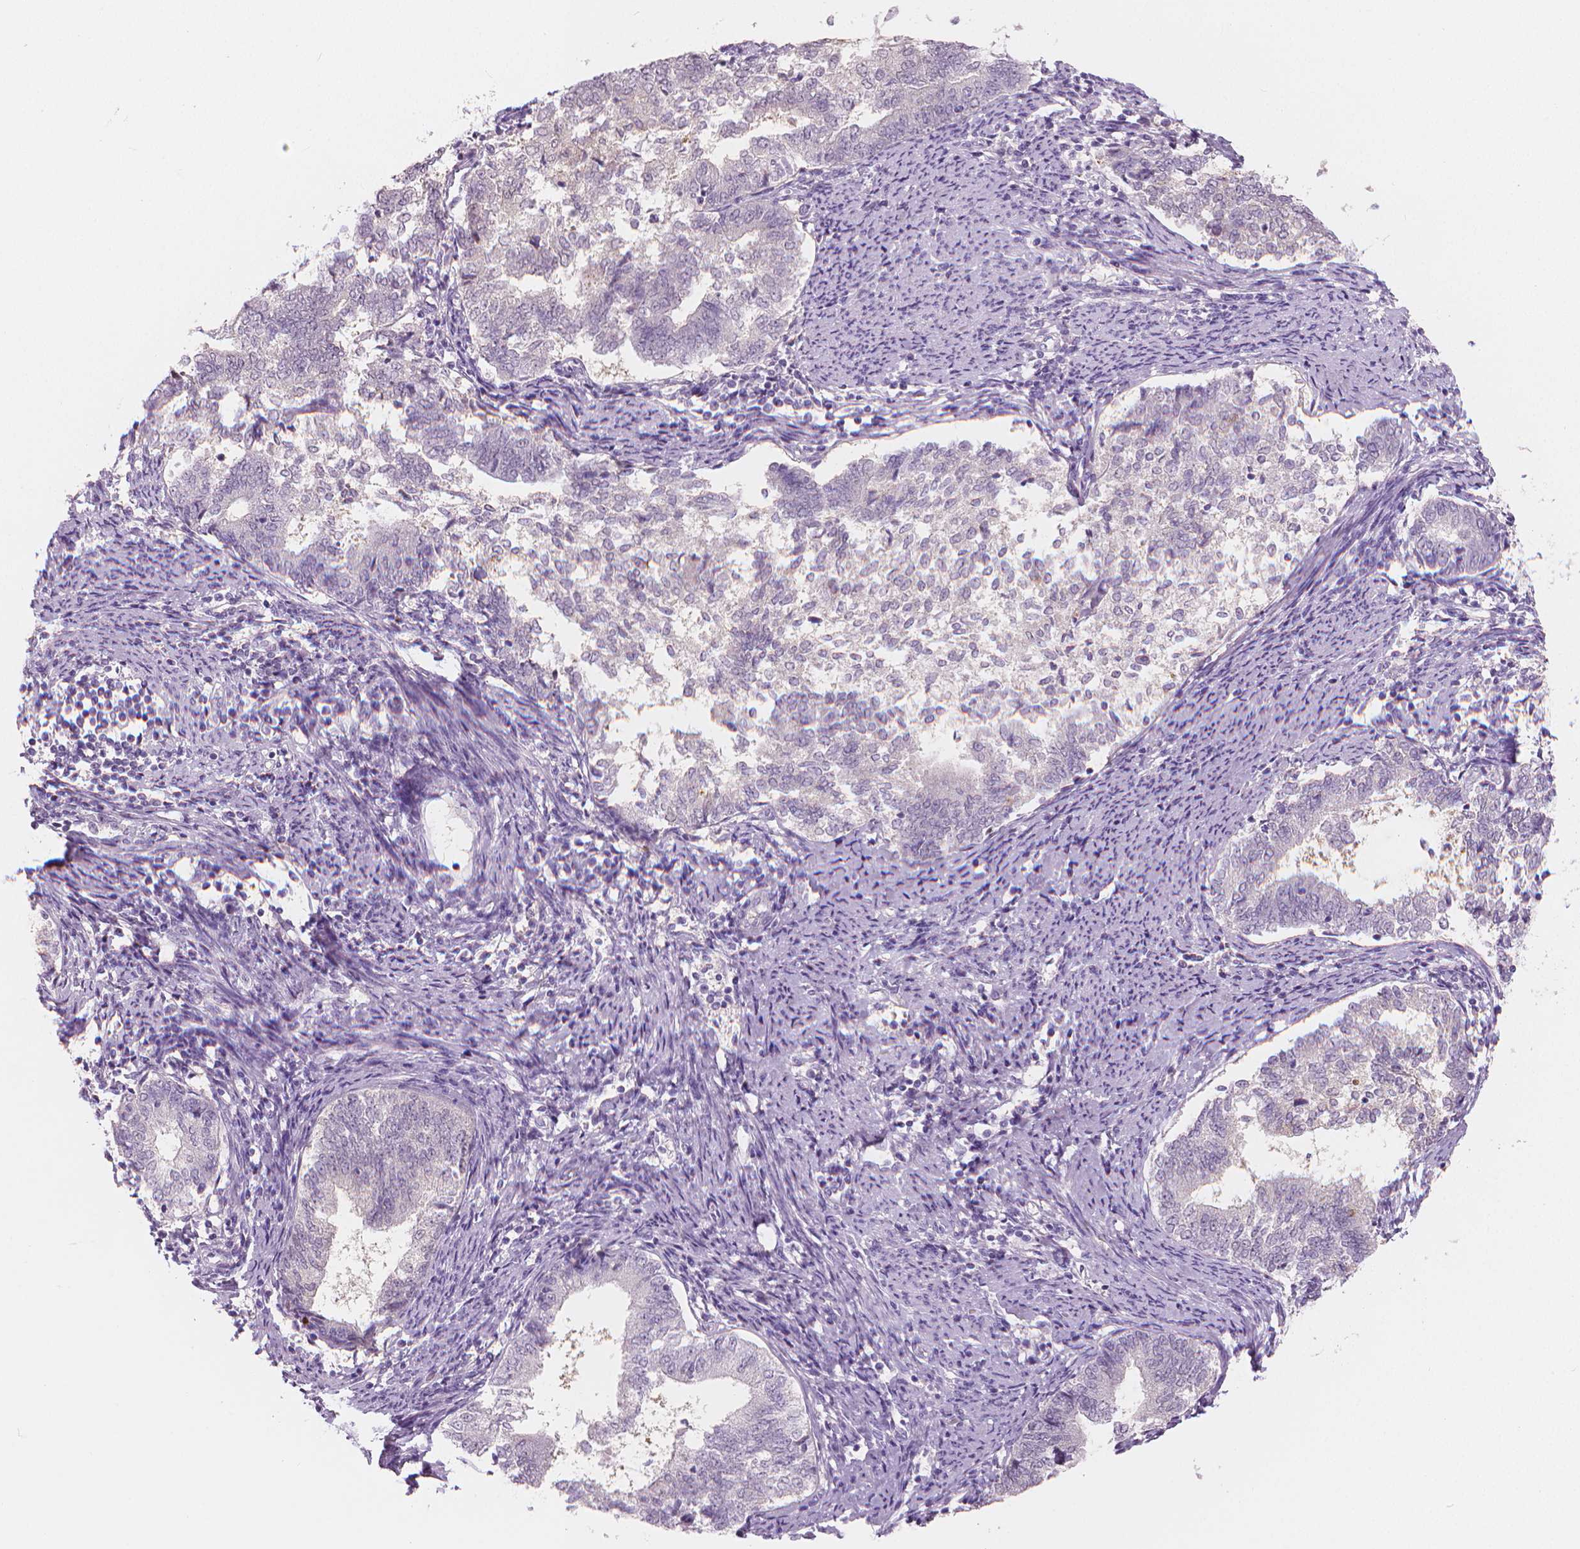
{"staining": {"intensity": "negative", "quantity": "none", "location": "none"}, "tissue": "endometrial cancer", "cell_type": "Tumor cells", "image_type": "cancer", "snomed": [{"axis": "morphology", "description": "Adenocarcinoma, NOS"}, {"axis": "topography", "description": "Endometrium"}], "caption": "DAB immunohistochemical staining of endometrial adenocarcinoma reveals no significant positivity in tumor cells. (Stains: DAB (3,3'-diaminobenzidine) immunohistochemistry with hematoxylin counter stain, Microscopy: brightfield microscopy at high magnification).", "gene": "APOA4", "patient": {"sex": "female", "age": 65}}